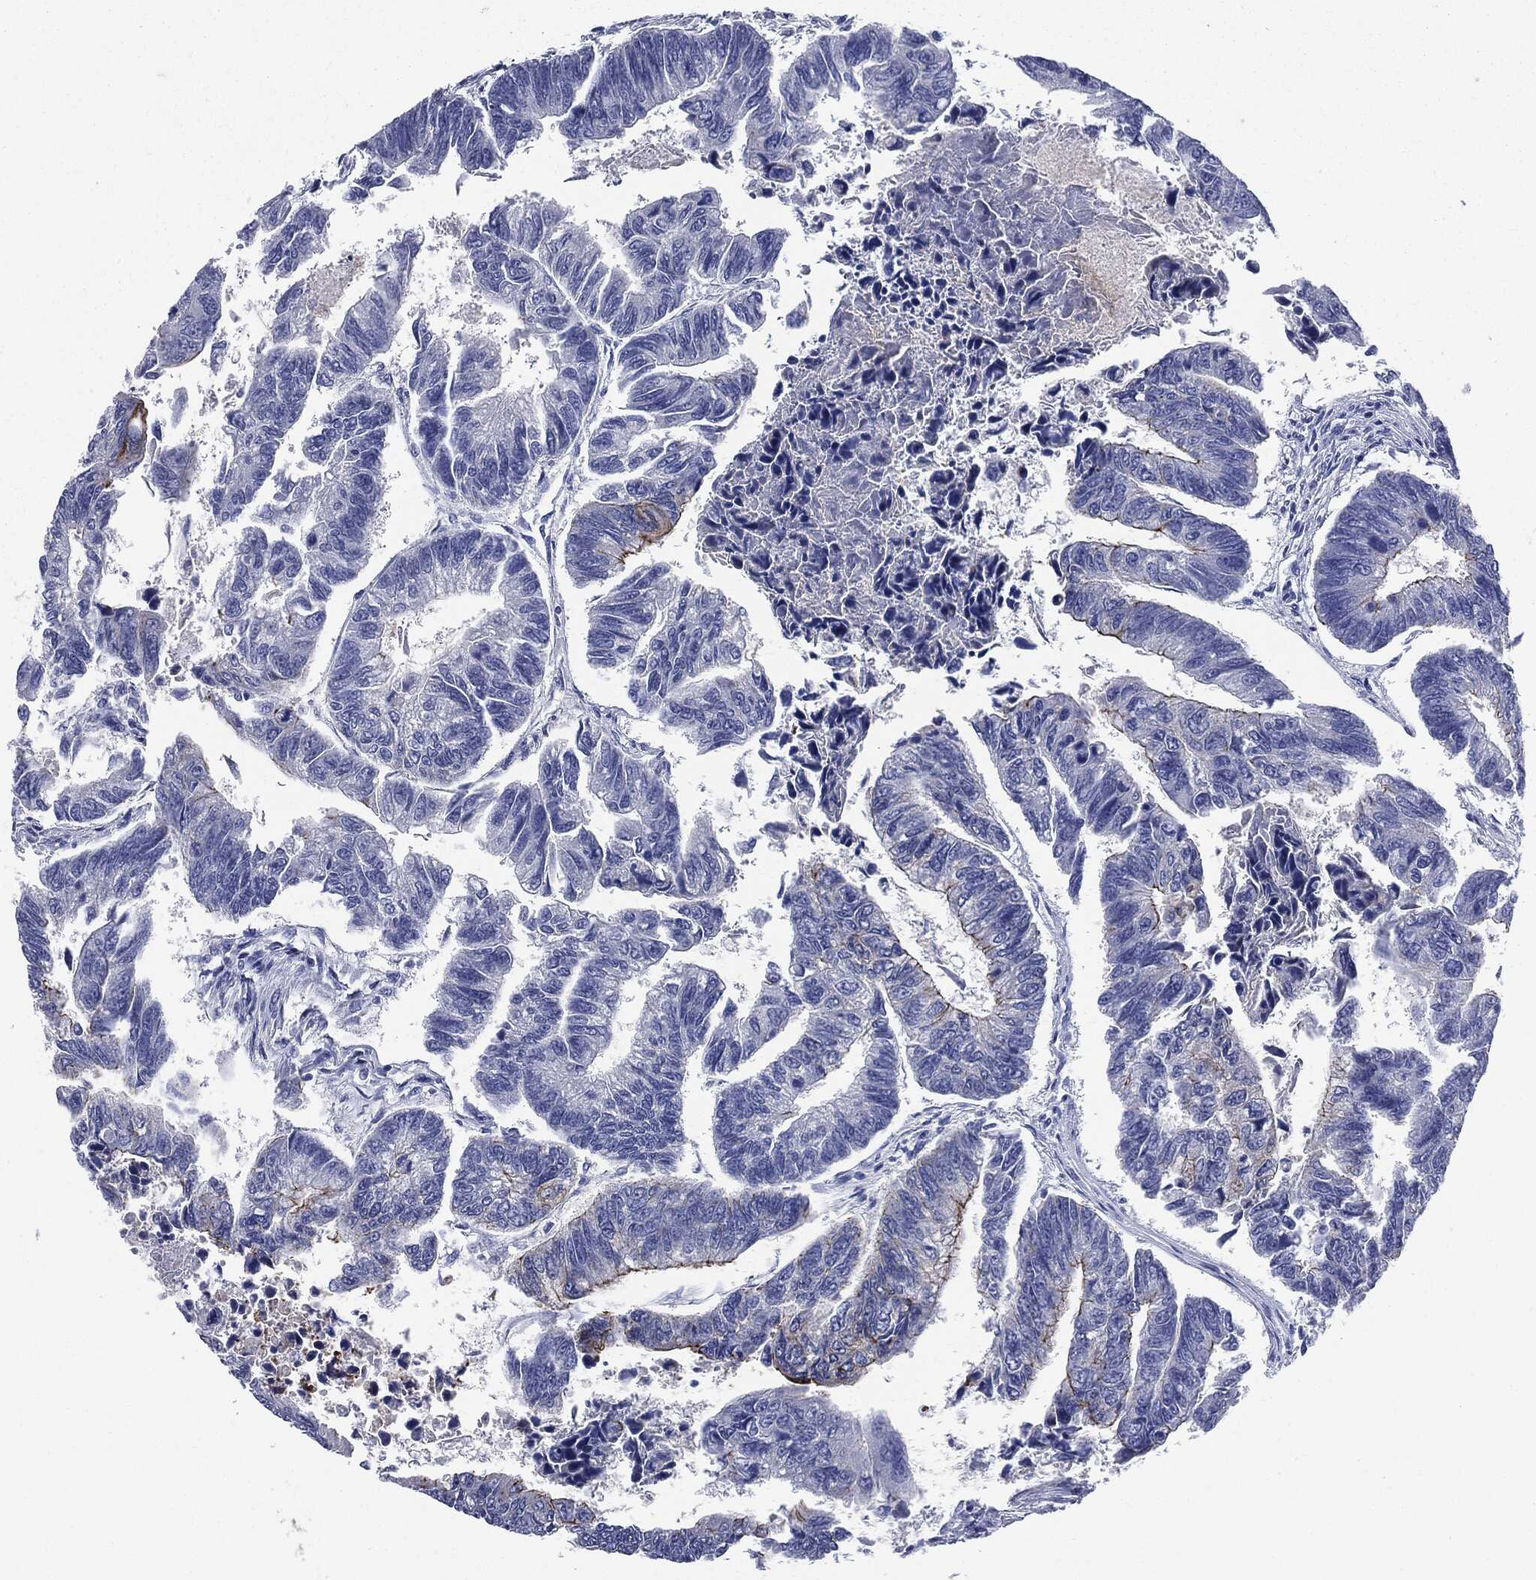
{"staining": {"intensity": "negative", "quantity": "none", "location": "none"}, "tissue": "colorectal cancer", "cell_type": "Tumor cells", "image_type": "cancer", "snomed": [{"axis": "morphology", "description": "Adenocarcinoma, NOS"}, {"axis": "topography", "description": "Colon"}], "caption": "This is an immunohistochemistry photomicrograph of human colorectal cancer. There is no expression in tumor cells.", "gene": "PTGS2", "patient": {"sex": "female", "age": 65}}